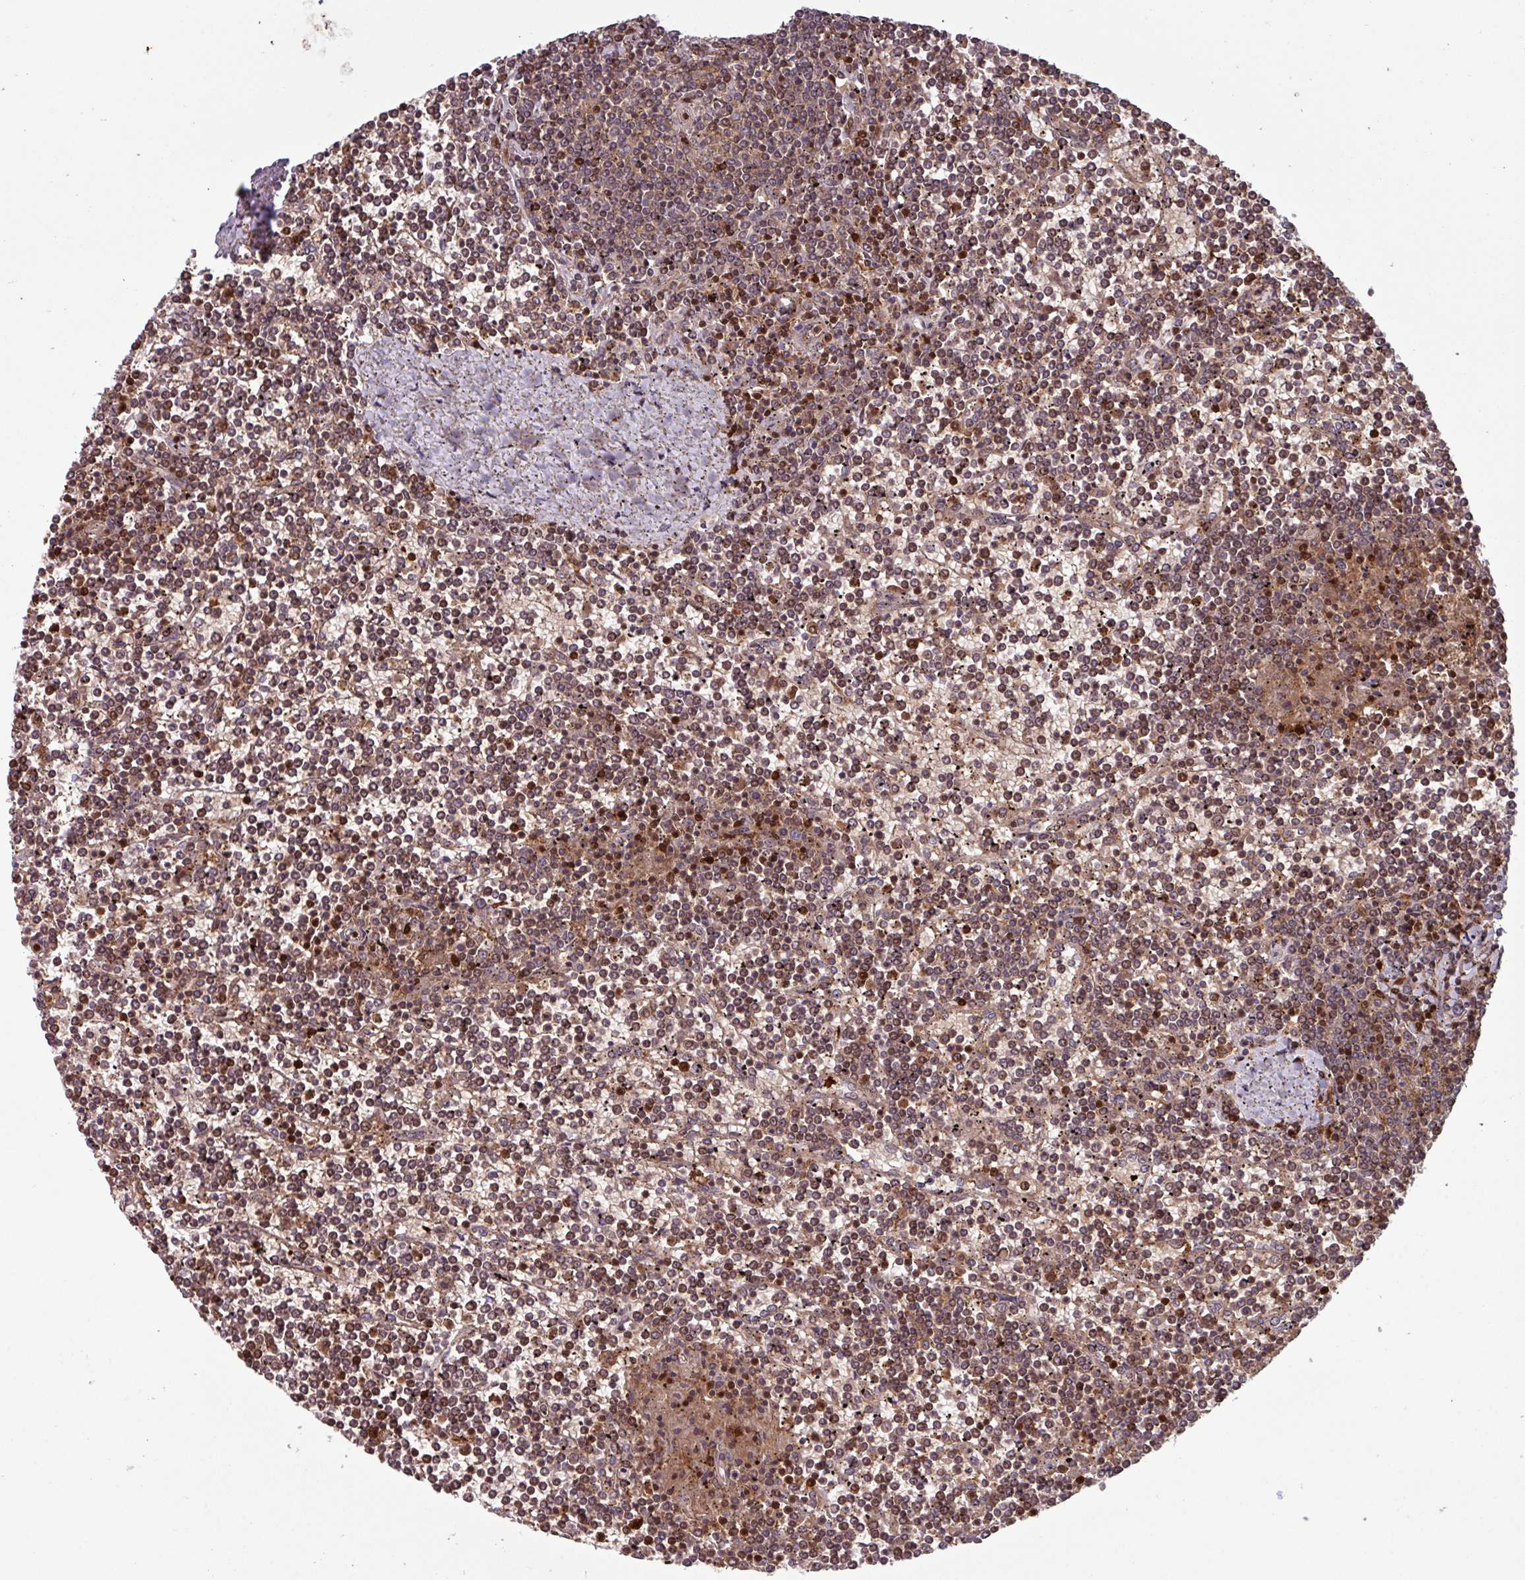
{"staining": {"intensity": "moderate", "quantity": ">75%", "location": "nuclear"}, "tissue": "lymphoma", "cell_type": "Tumor cells", "image_type": "cancer", "snomed": [{"axis": "morphology", "description": "Malignant lymphoma, non-Hodgkin's type, Low grade"}, {"axis": "topography", "description": "Spleen"}], "caption": "High-power microscopy captured an IHC photomicrograph of malignant lymphoma, non-Hodgkin's type (low-grade), revealing moderate nuclear staining in about >75% of tumor cells. The staining was performed using DAB to visualize the protein expression in brown, while the nuclei were stained in blue with hematoxylin (Magnification: 20x).", "gene": "SEC61G", "patient": {"sex": "female", "age": 19}}